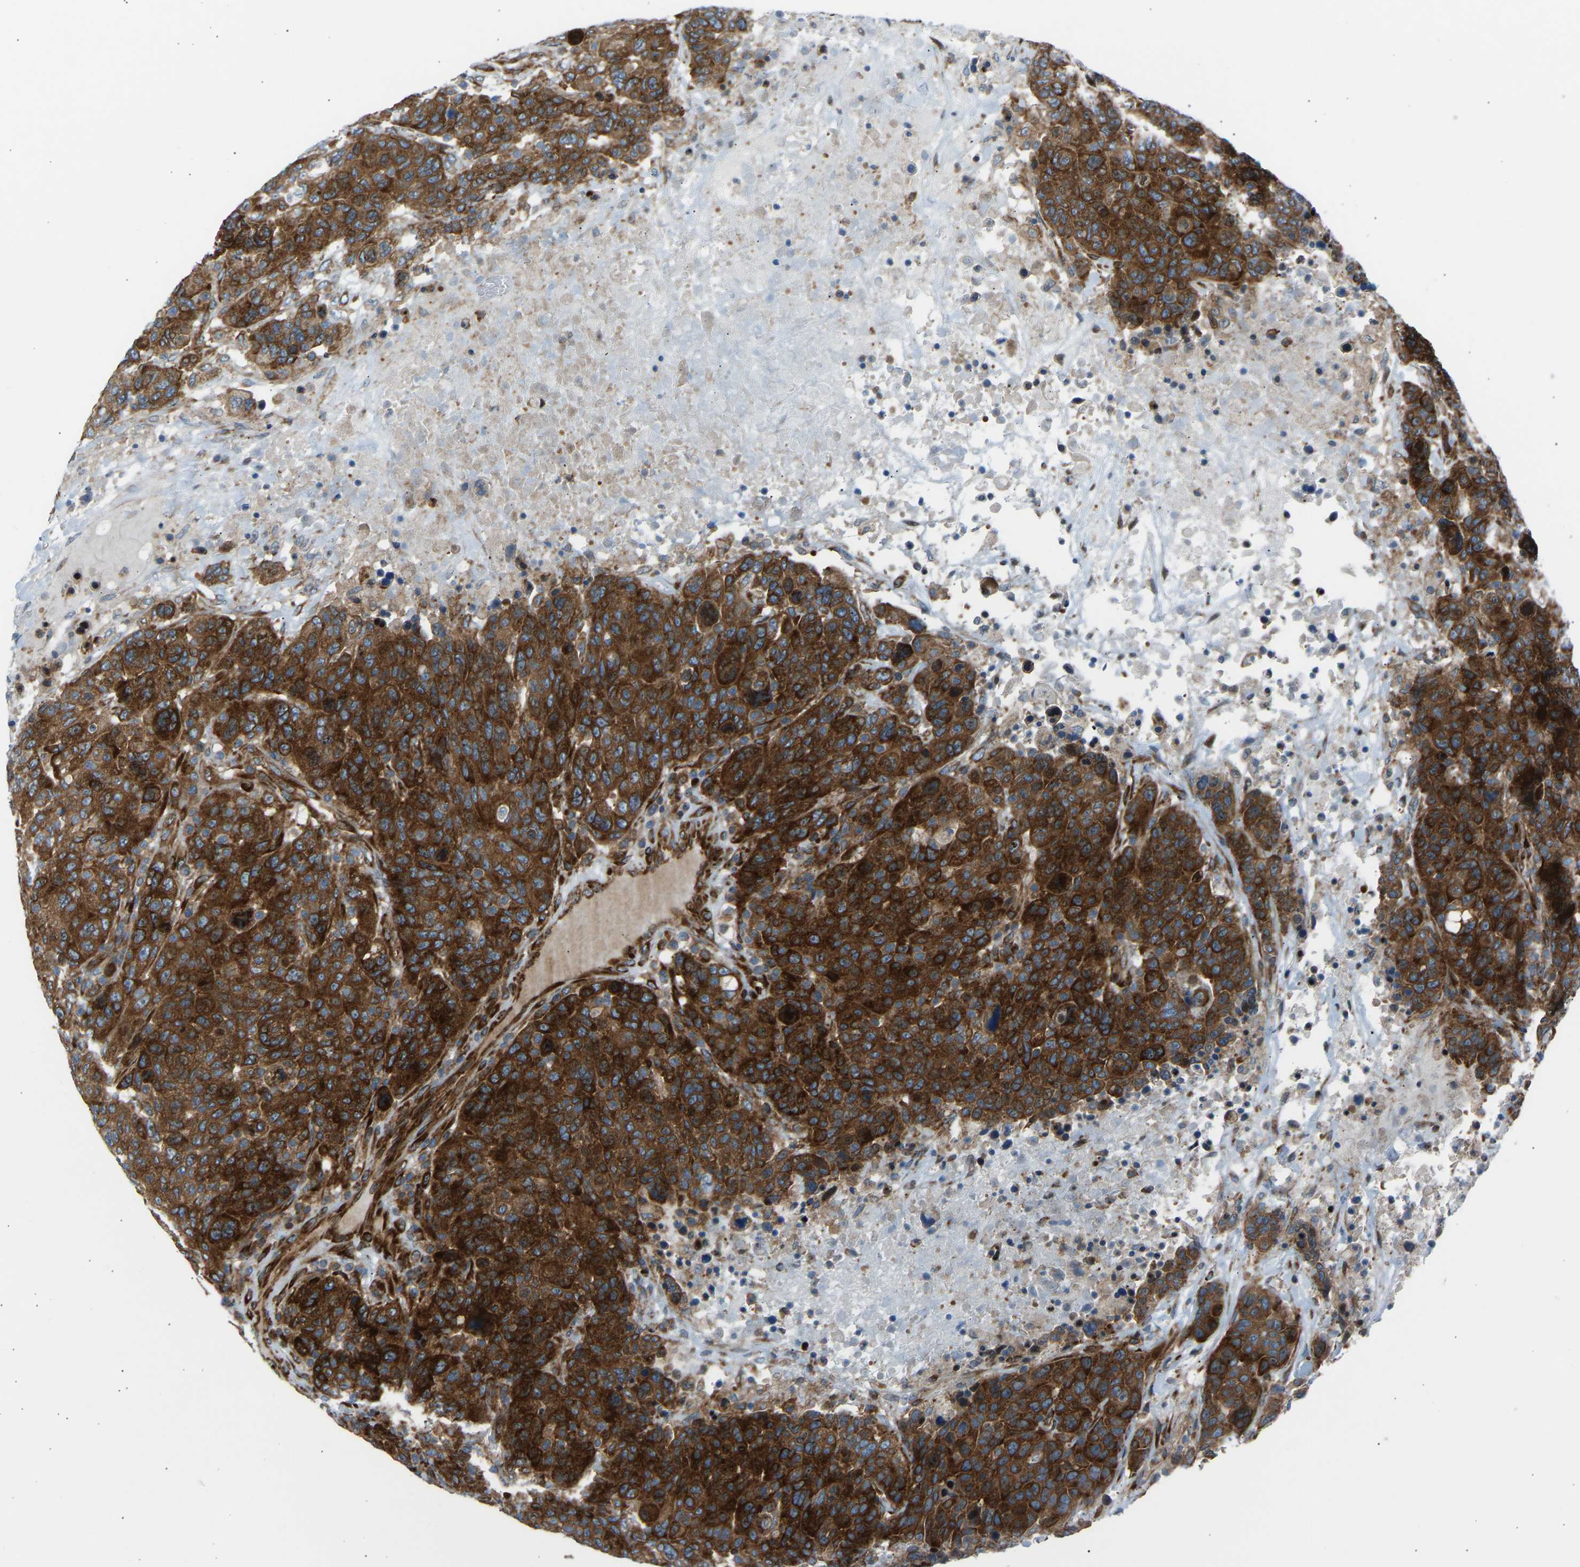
{"staining": {"intensity": "strong", "quantity": ">75%", "location": "cytoplasmic/membranous"}, "tissue": "breast cancer", "cell_type": "Tumor cells", "image_type": "cancer", "snomed": [{"axis": "morphology", "description": "Duct carcinoma"}, {"axis": "topography", "description": "Breast"}], "caption": "The histopathology image exhibits staining of infiltrating ductal carcinoma (breast), revealing strong cytoplasmic/membranous protein staining (brown color) within tumor cells. Immunohistochemistry (ihc) stains the protein of interest in brown and the nuclei are stained blue.", "gene": "VPS41", "patient": {"sex": "female", "age": 37}}